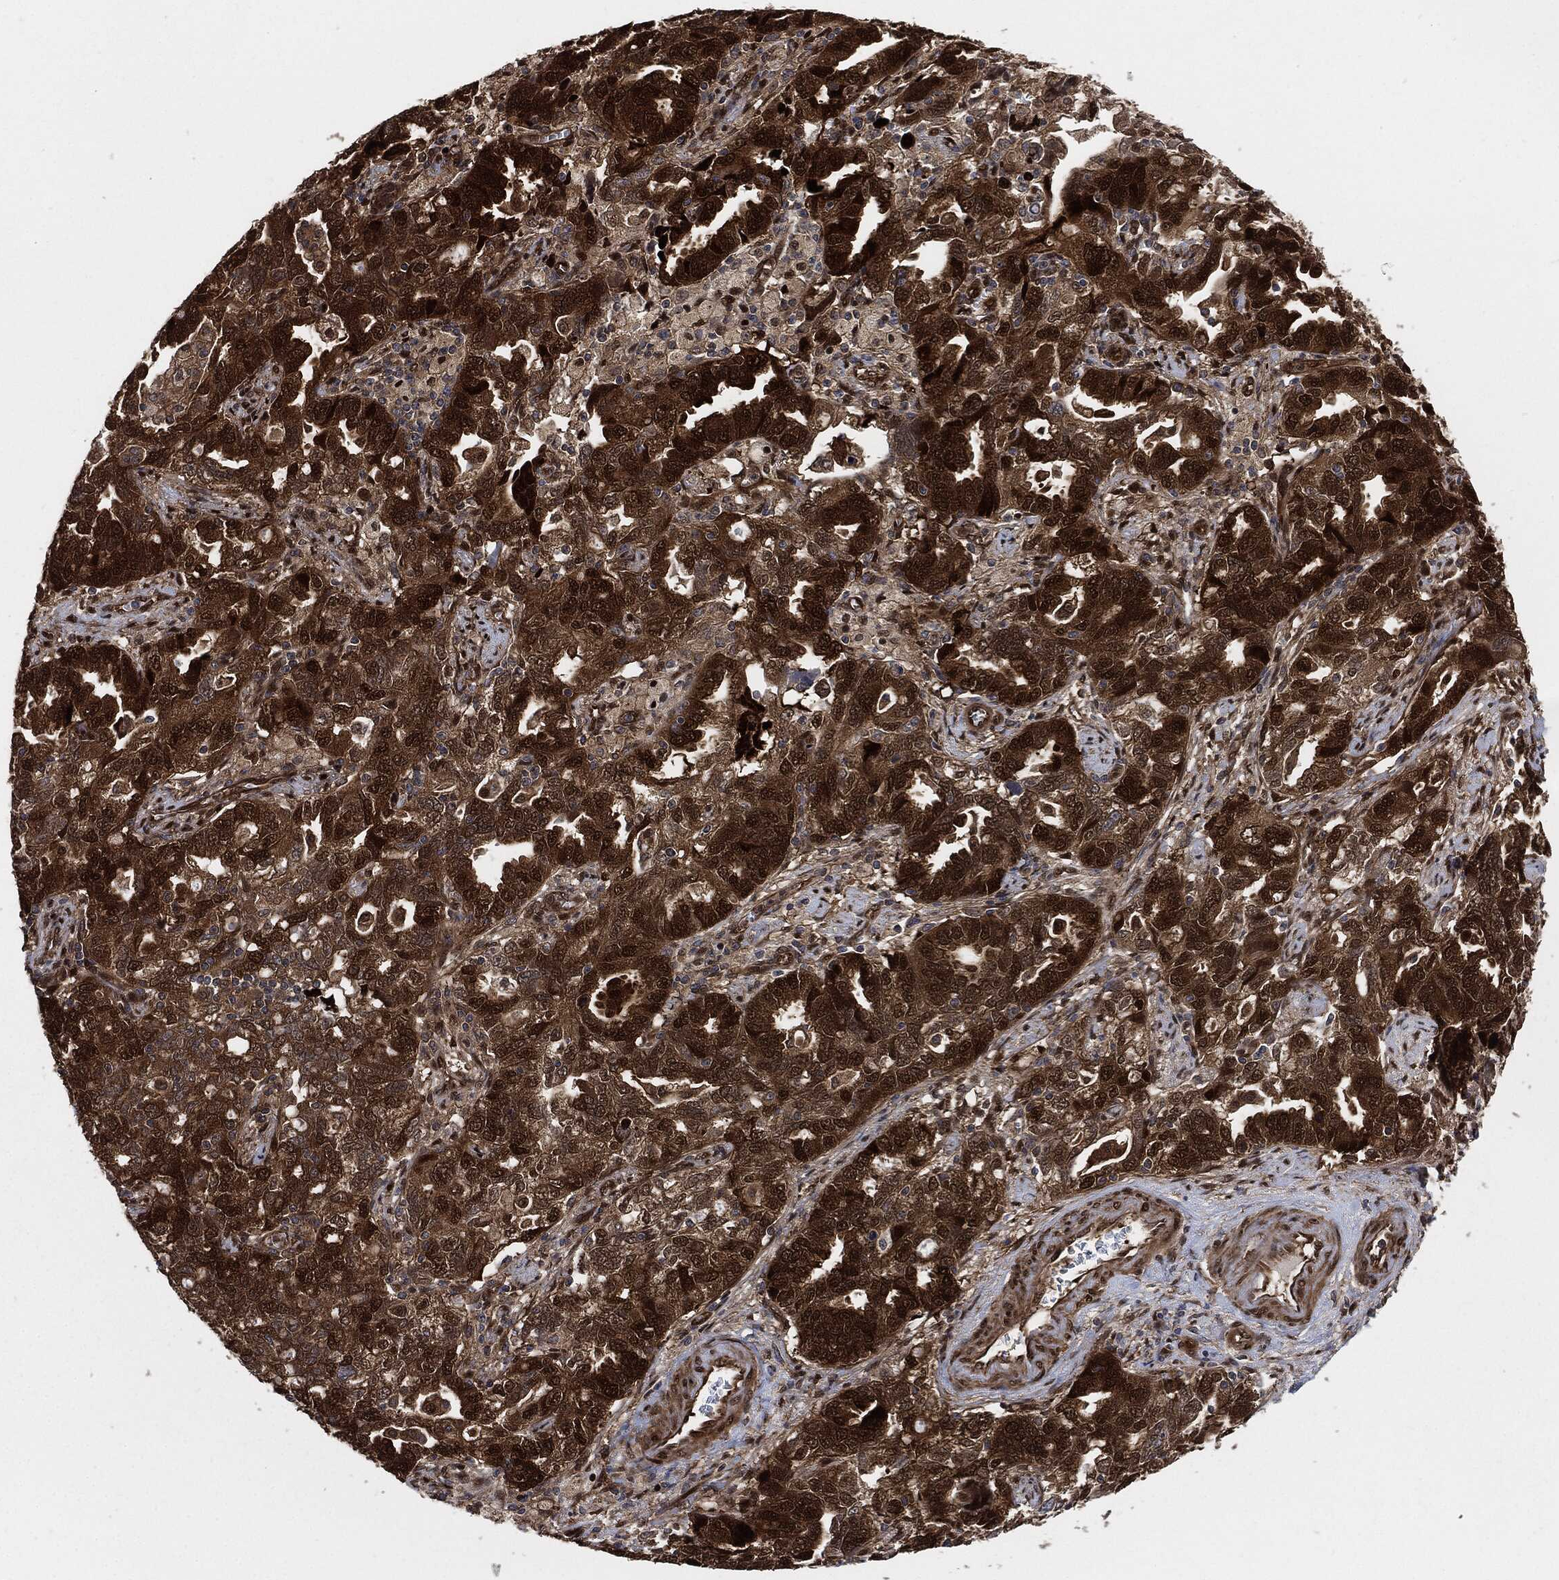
{"staining": {"intensity": "strong", "quantity": "25%-75%", "location": "cytoplasmic/membranous,nuclear"}, "tissue": "ovarian cancer", "cell_type": "Tumor cells", "image_type": "cancer", "snomed": [{"axis": "morphology", "description": "Cystadenocarcinoma, serous, NOS"}, {"axis": "topography", "description": "Ovary"}], "caption": "Ovarian cancer tissue exhibits strong cytoplasmic/membranous and nuclear expression in about 25%-75% of tumor cells, visualized by immunohistochemistry. The protein of interest is shown in brown color, while the nuclei are stained blue.", "gene": "DCTN1", "patient": {"sex": "female", "age": 51}}